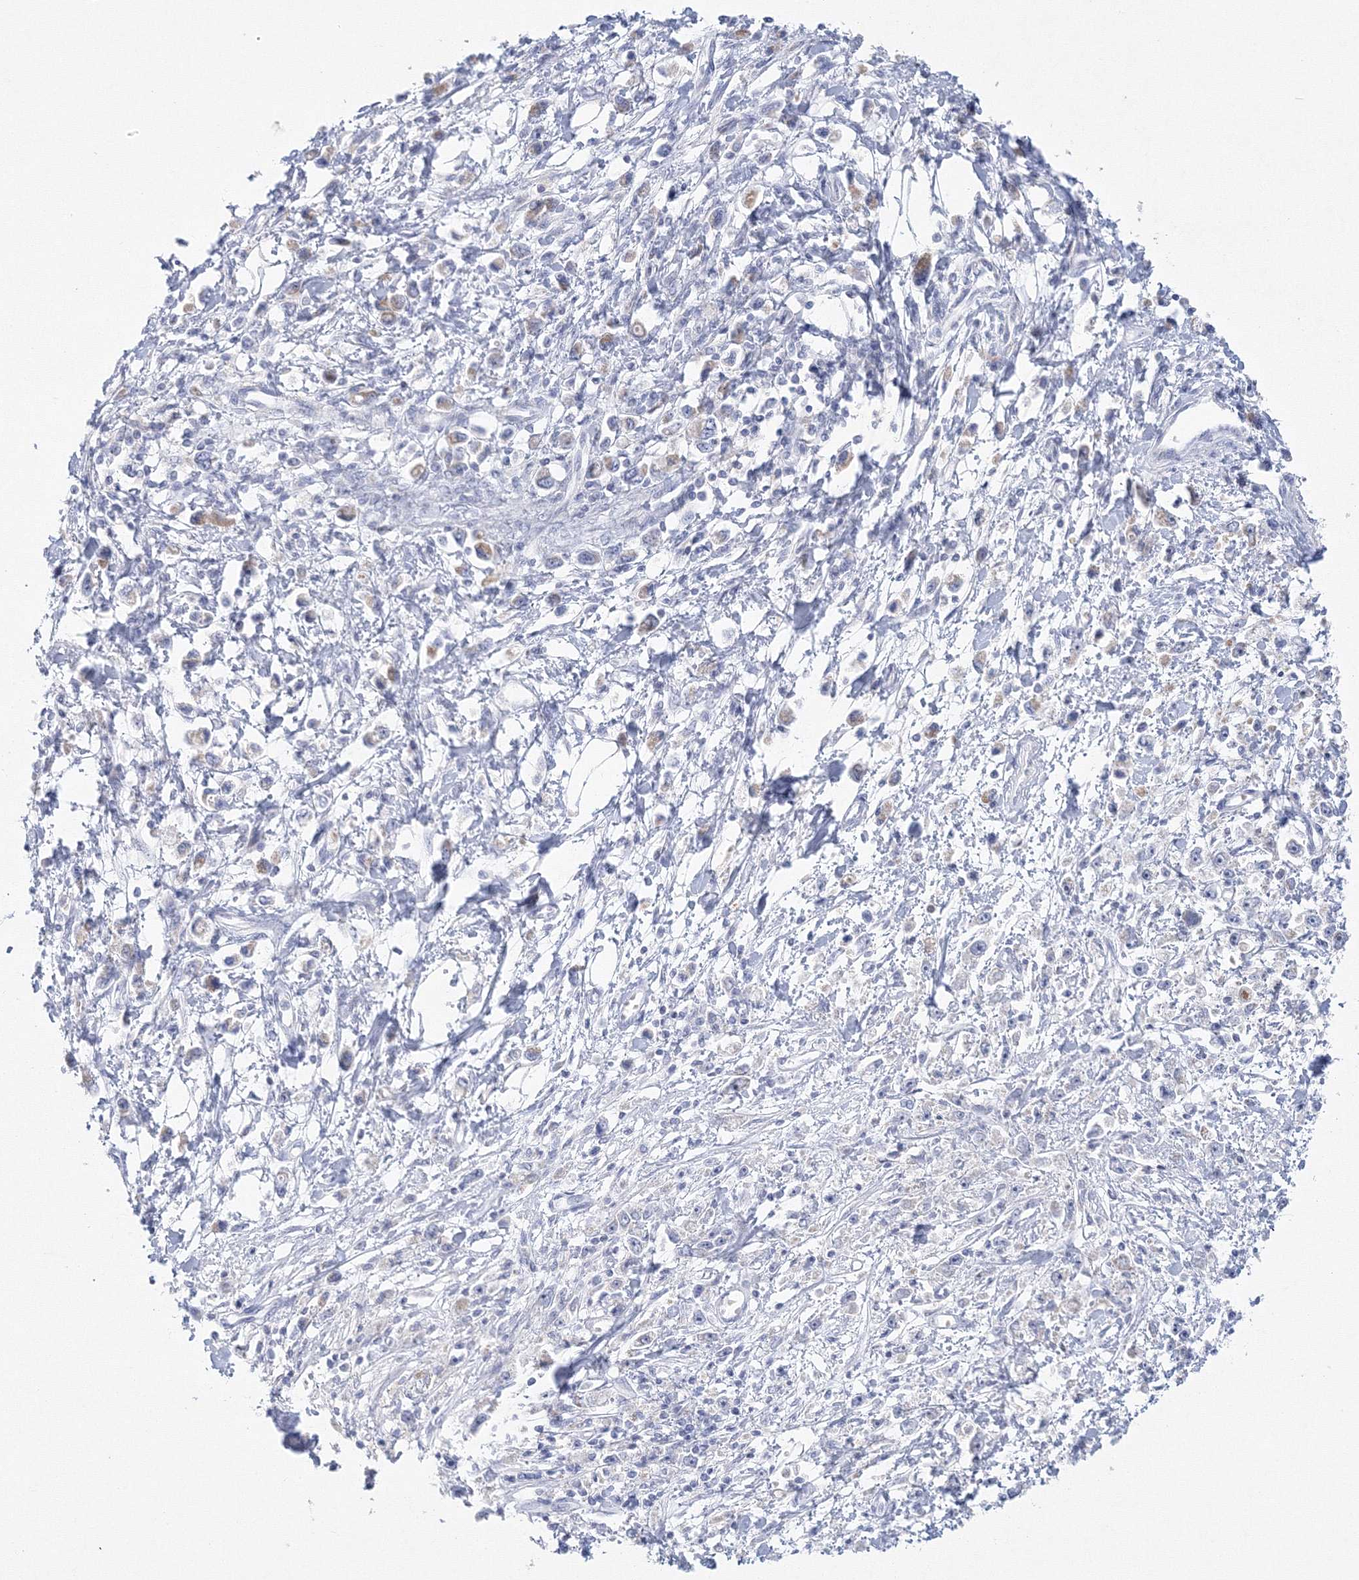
{"staining": {"intensity": "negative", "quantity": "none", "location": "none"}, "tissue": "stomach cancer", "cell_type": "Tumor cells", "image_type": "cancer", "snomed": [{"axis": "morphology", "description": "Adenocarcinoma, NOS"}, {"axis": "topography", "description": "Stomach"}], "caption": "Tumor cells are negative for protein expression in human stomach adenocarcinoma.", "gene": "NIPAL1", "patient": {"sex": "female", "age": 59}}